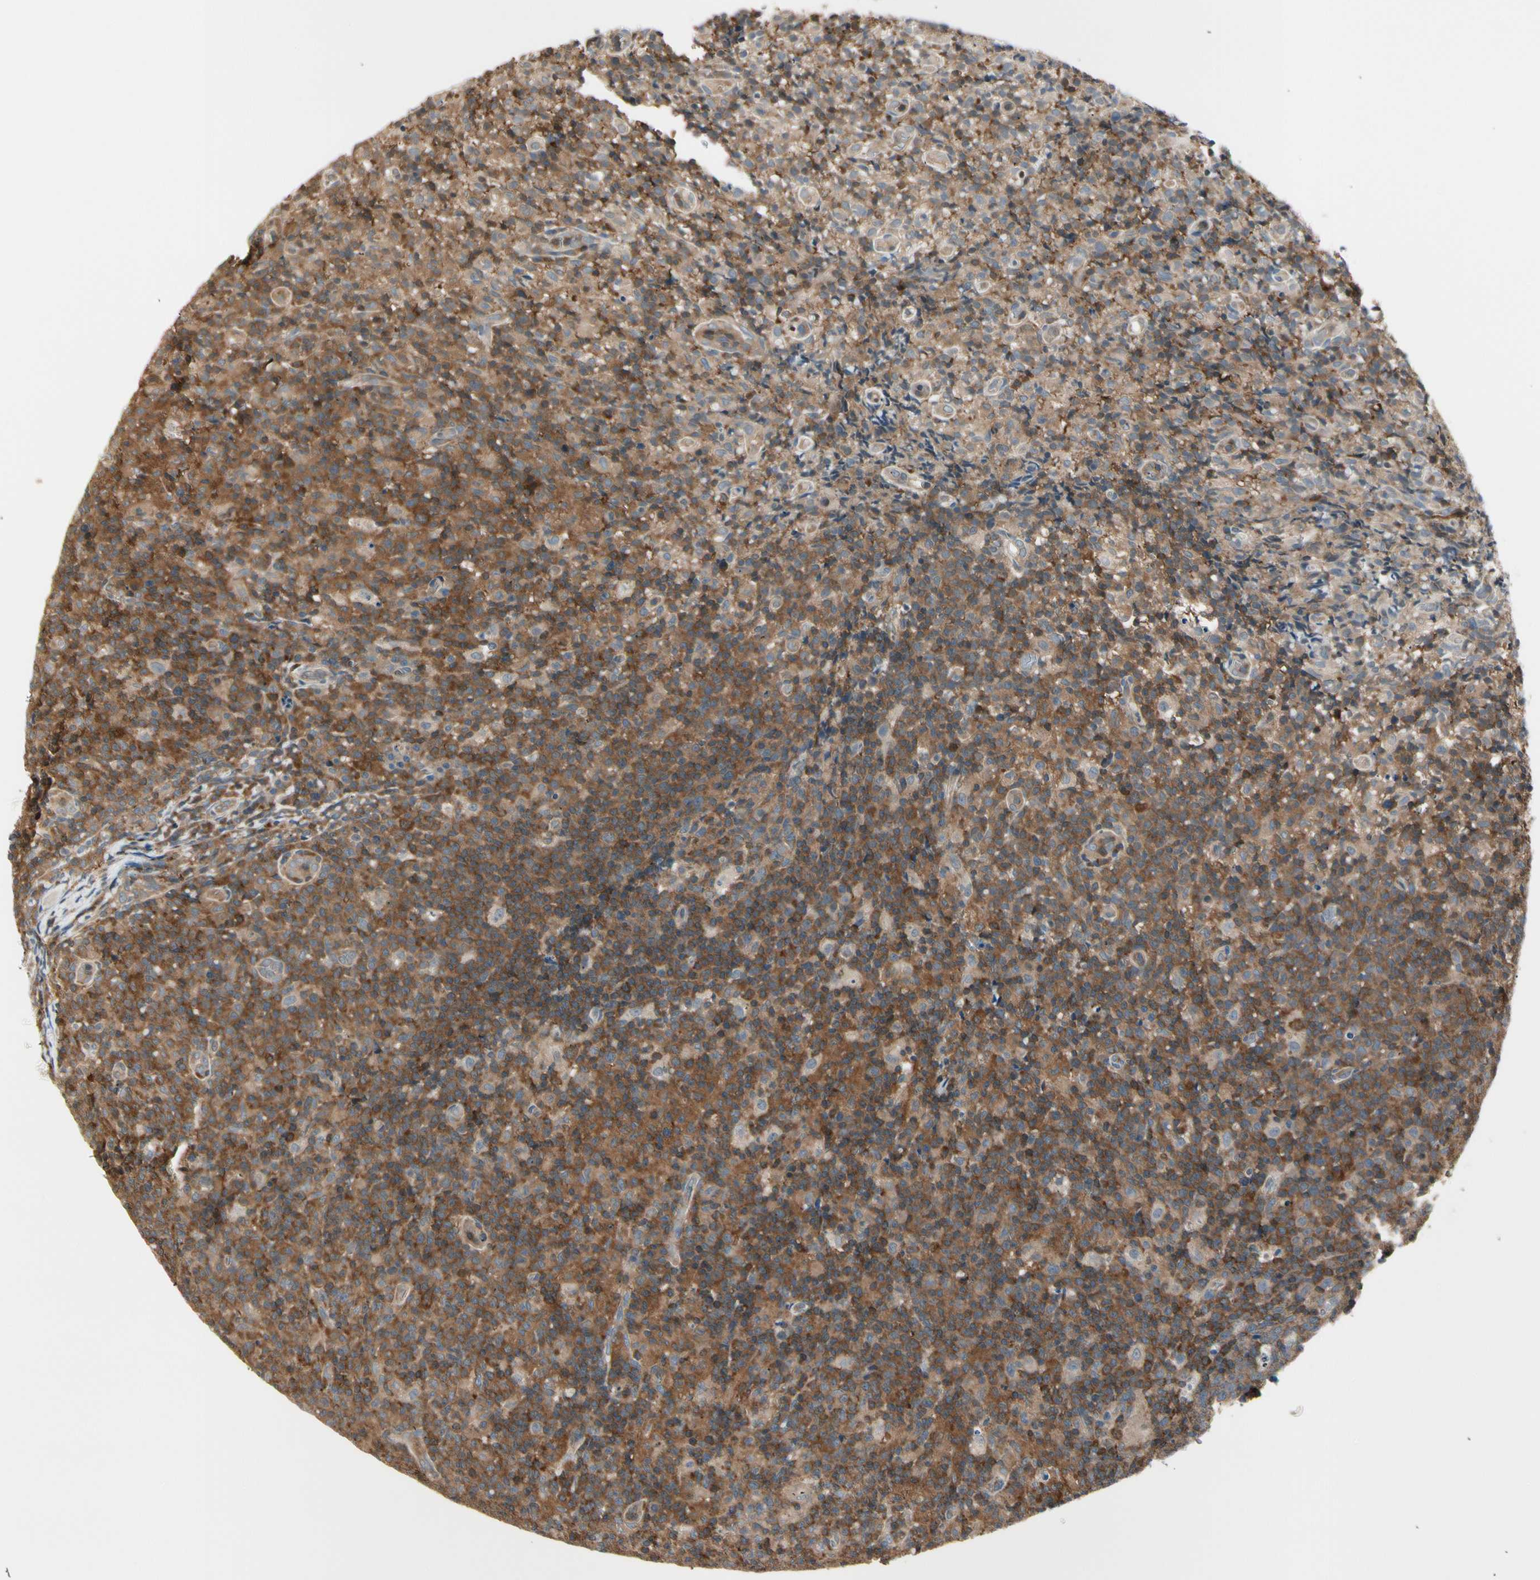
{"staining": {"intensity": "strong", "quantity": ">75%", "location": "cytoplasmic/membranous"}, "tissue": "lymph node", "cell_type": "Germinal center cells", "image_type": "normal", "snomed": [{"axis": "morphology", "description": "Normal tissue, NOS"}, {"axis": "morphology", "description": "Inflammation, NOS"}, {"axis": "topography", "description": "Lymph node"}], "caption": "Lymph node stained with DAB (3,3'-diaminobenzidine) immunohistochemistry (IHC) reveals high levels of strong cytoplasmic/membranous positivity in approximately >75% of germinal center cells. The staining is performed using DAB (3,3'-diaminobenzidine) brown chromogen to label protein expression. The nuclei are counter-stained blue using hematoxylin.", "gene": "OXSR1", "patient": {"sex": "male", "age": 55}}